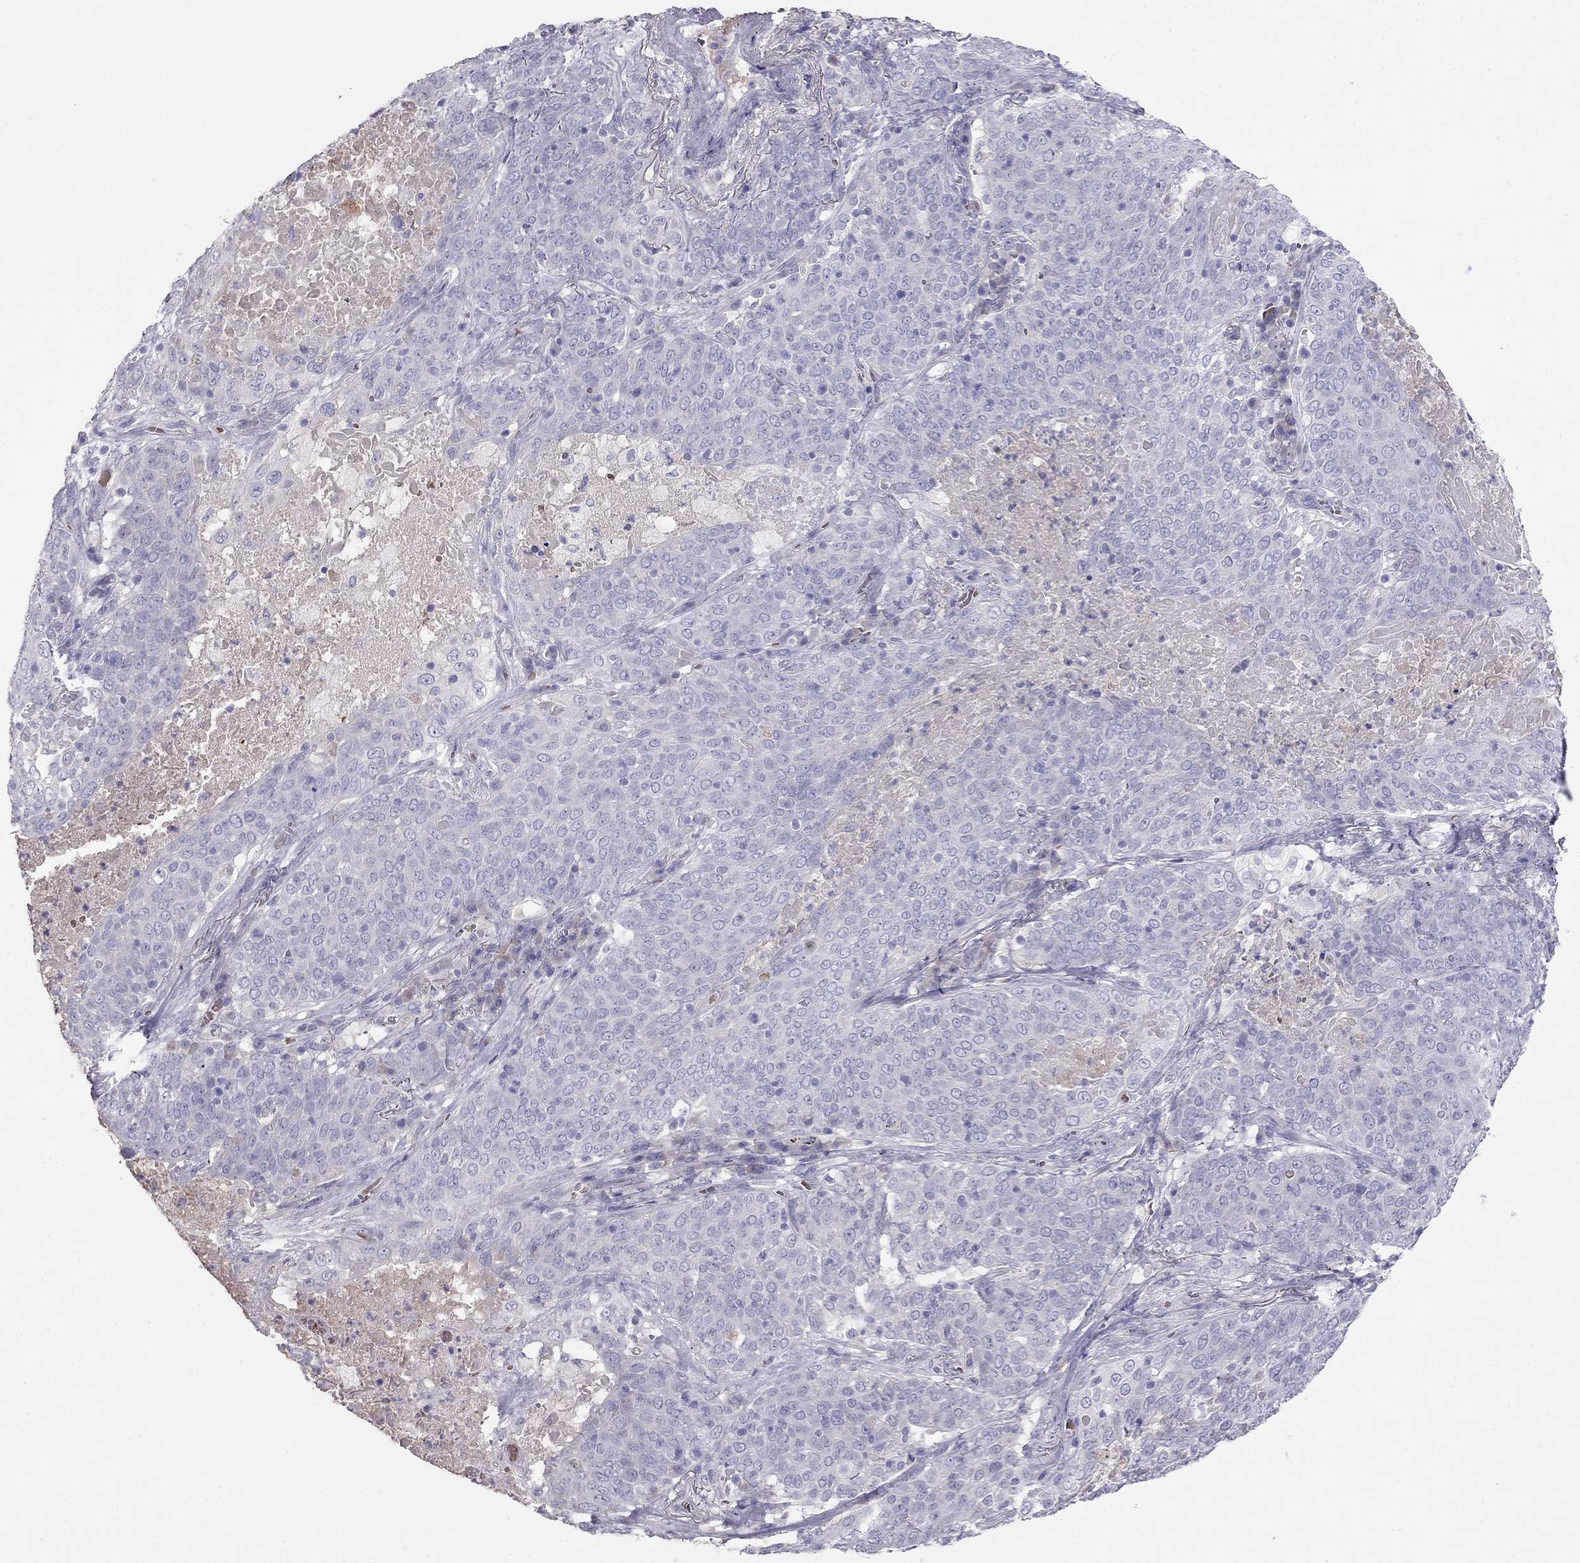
{"staining": {"intensity": "negative", "quantity": "none", "location": "none"}, "tissue": "lung cancer", "cell_type": "Tumor cells", "image_type": "cancer", "snomed": [{"axis": "morphology", "description": "Squamous cell carcinoma, NOS"}, {"axis": "topography", "description": "Lung"}], "caption": "Human lung cancer (squamous cell carcinoma) stained for a protein using IHC displays no positivity in tumor cells.", "gene": "RHD", "patient": {"sex": "male", "age": 82}}